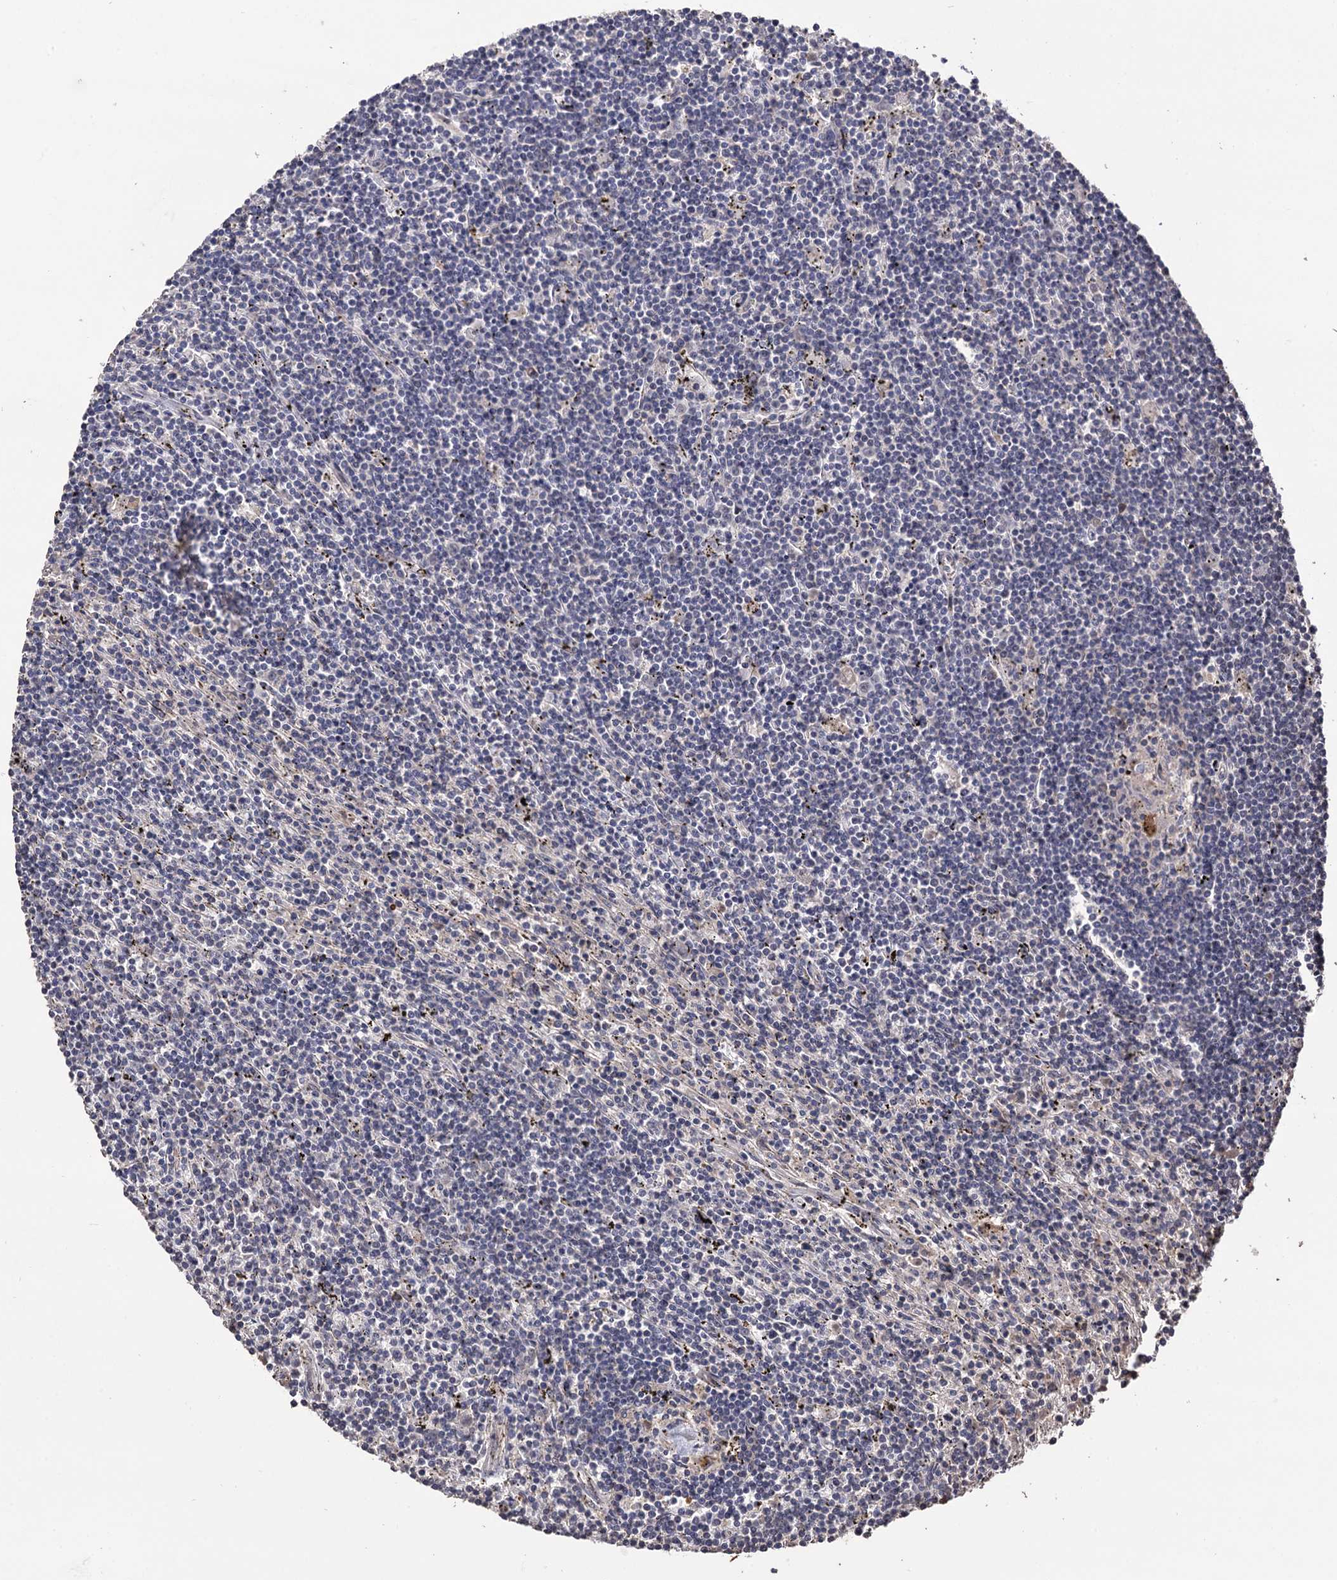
{"staining": {"intensity": "negative", "quantity": "none", "location": "none"}, "tissue": "lymphoma", "cell_type": "Tumor cells", "image_type": "cancer", "snomed": [{"axis": "morphology", "description": "Malignant lymphoma, non-Hodgkin's type, Low grade"}, {"axis": "topography", "description": "Spleen"}], "caption": "IHC histopathology image of human malignant lymphoma, non-Hodgkin's type (low-grade) stained for a protein (brown), which shows no expression in tumor cells. (DAB (3,3'-diaminobenzidine) immunohistochemistry (IHC) visualized using brightfield microscopy, high magnification).", "gene": "MICAL2", "patient": {"sex": "male", "age": 76}}